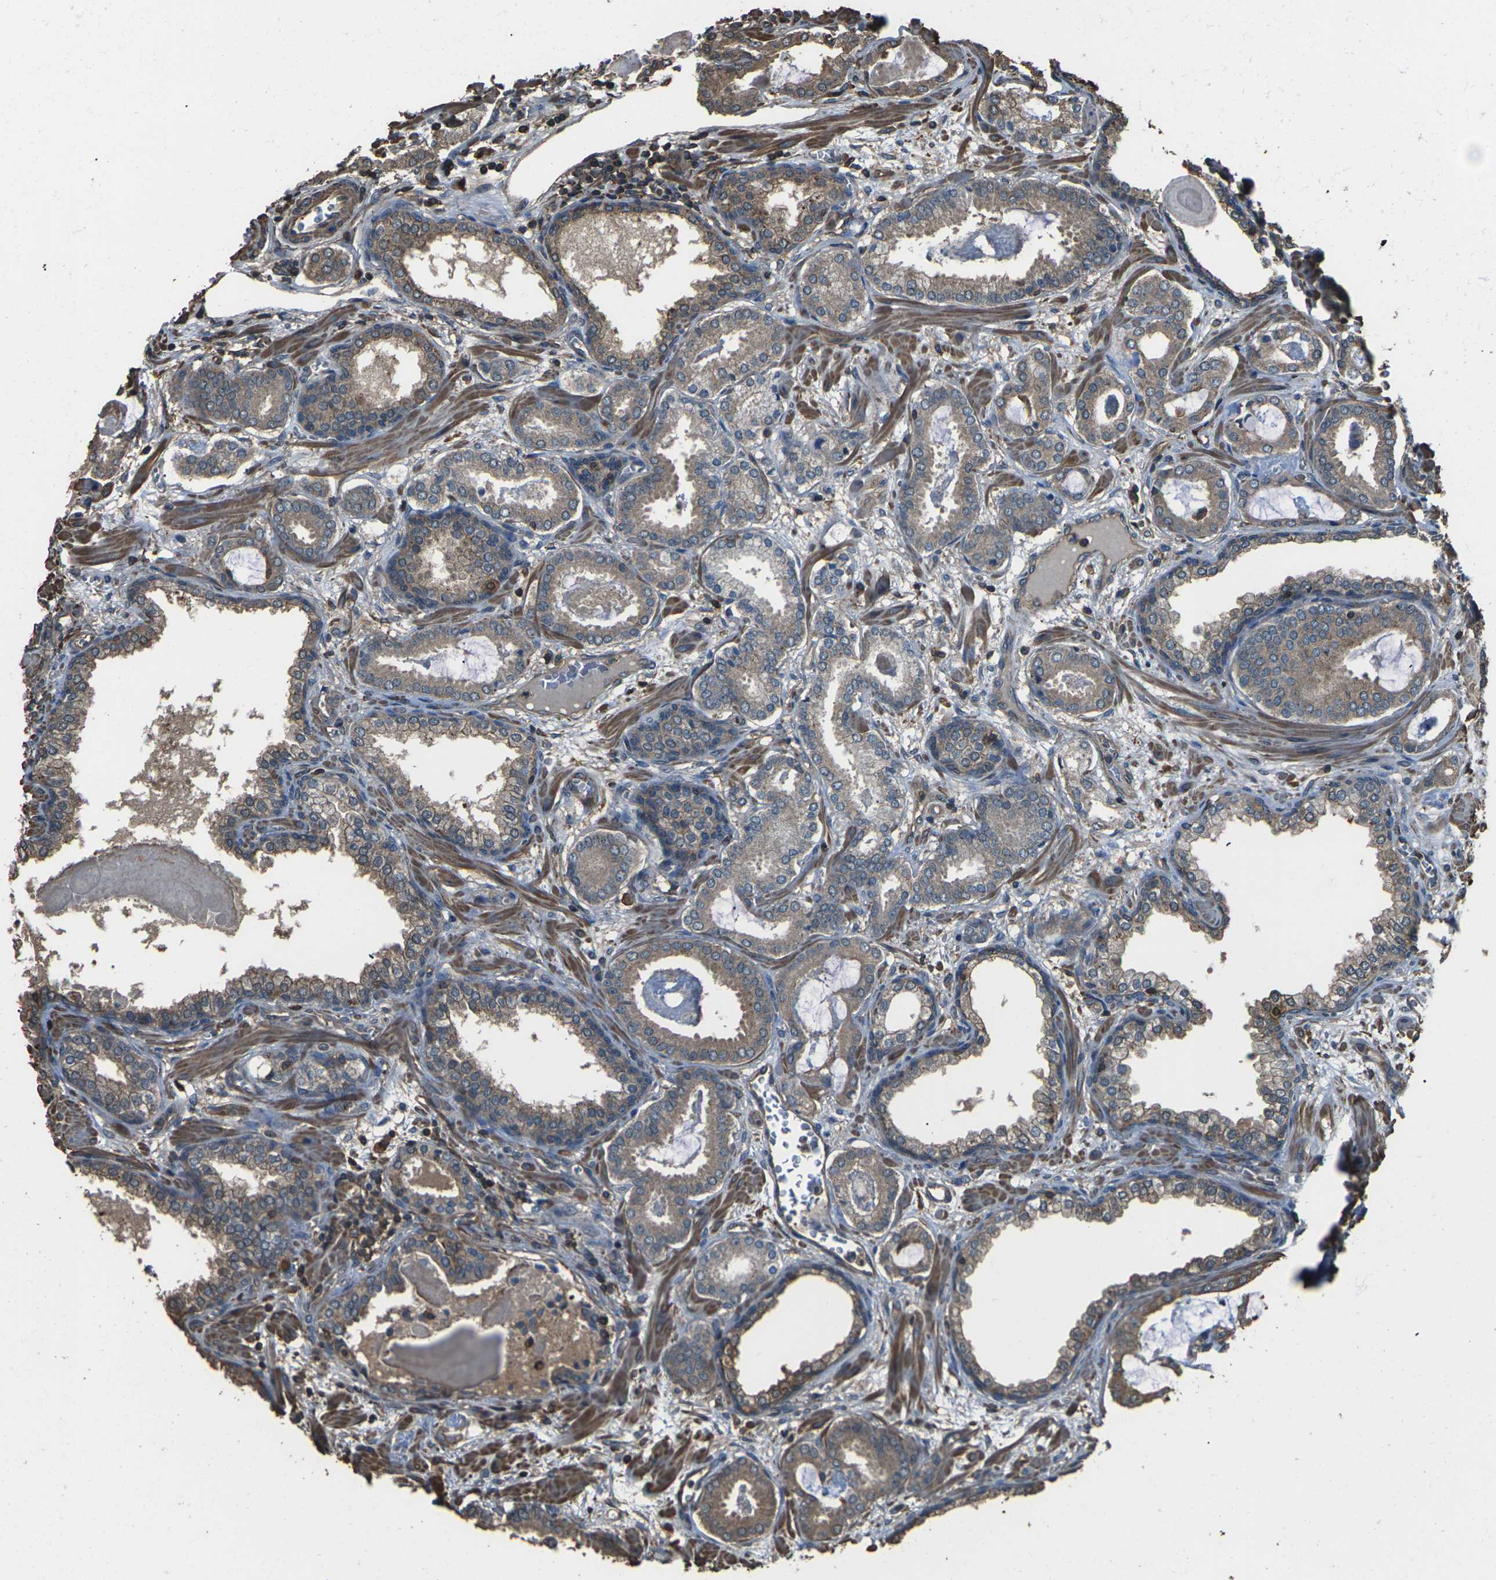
{"staining": {"intensity": "moderate", "quantity": ">75%", "location": "cytoplasmic/membranous"}, "tissue": "prostate cancer", "cell_type": "Tumor cells", "image_type": "cancer", "snomed": [{"axis": "morphology", "description": "Adenocarcinoma, Low grade"}, {"axis": "topography", "description": "Prostate"}], "caption": "Protein staining shows moderate cytoplasmic/membranous staining in approximately >75% of tumor cells in prostate cancer.", "gene": "DHPS", "patient": {"sex": "male", "age": 53}}